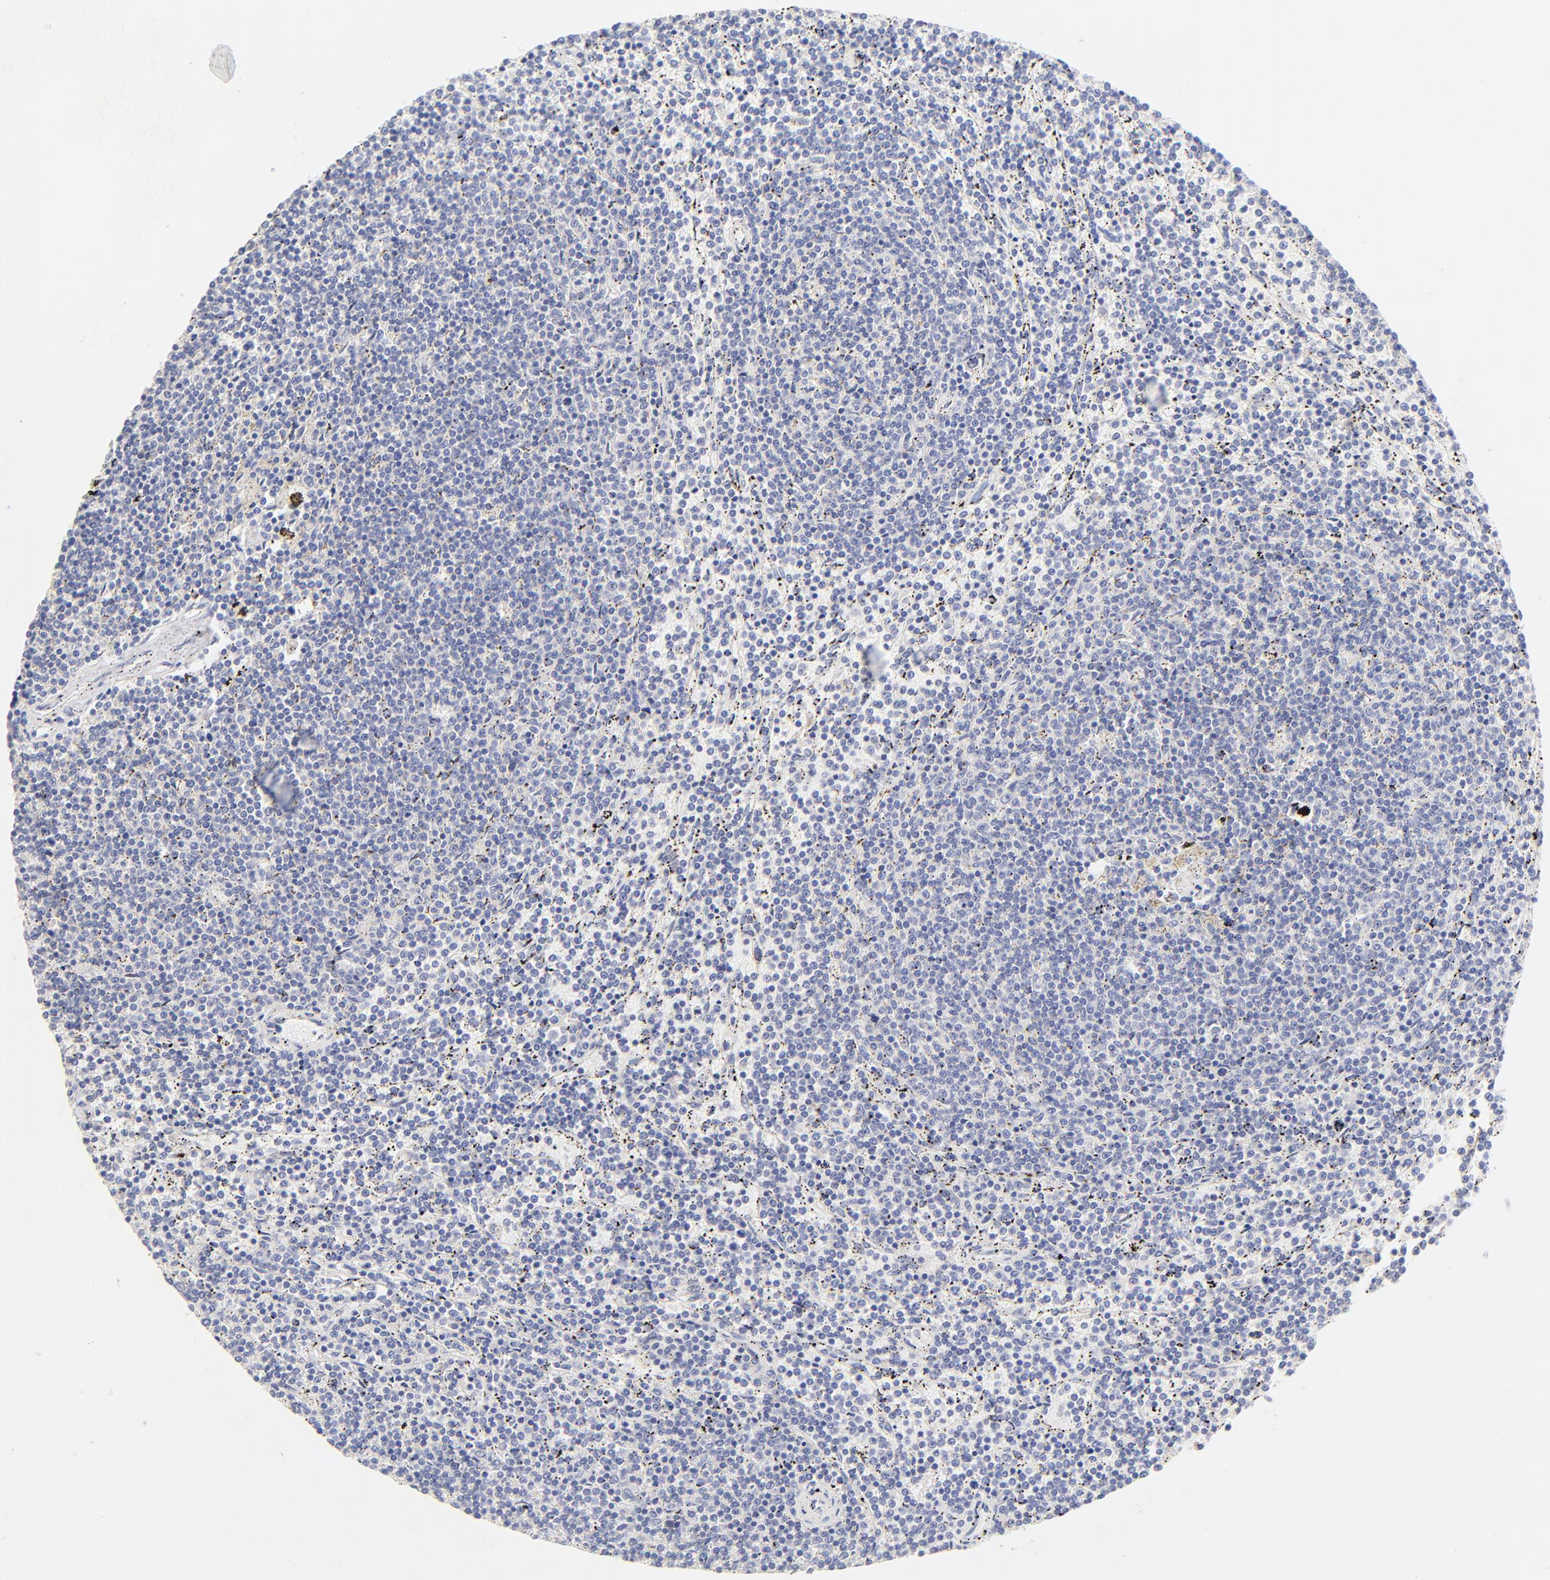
{"staining": {"intensity": "negative", "quantity": "none", "location": "none"}, "tissue": "lymphoma", "cell_type": "Tumor cells", "image_type": "cancer", "snomed": [{"axis": "morphology", "description": "Malignant lymphoma, non-Hodgkin's type, Low grade"}, {"axis": "topography", "description": "Spleen"}], "caption": "A photomicrograph of lymphoma stained for a protein reveals no brown staining in tumor cells.", "gene": "SULT4A1", "patient": {"sex": "female", "age": 50}}